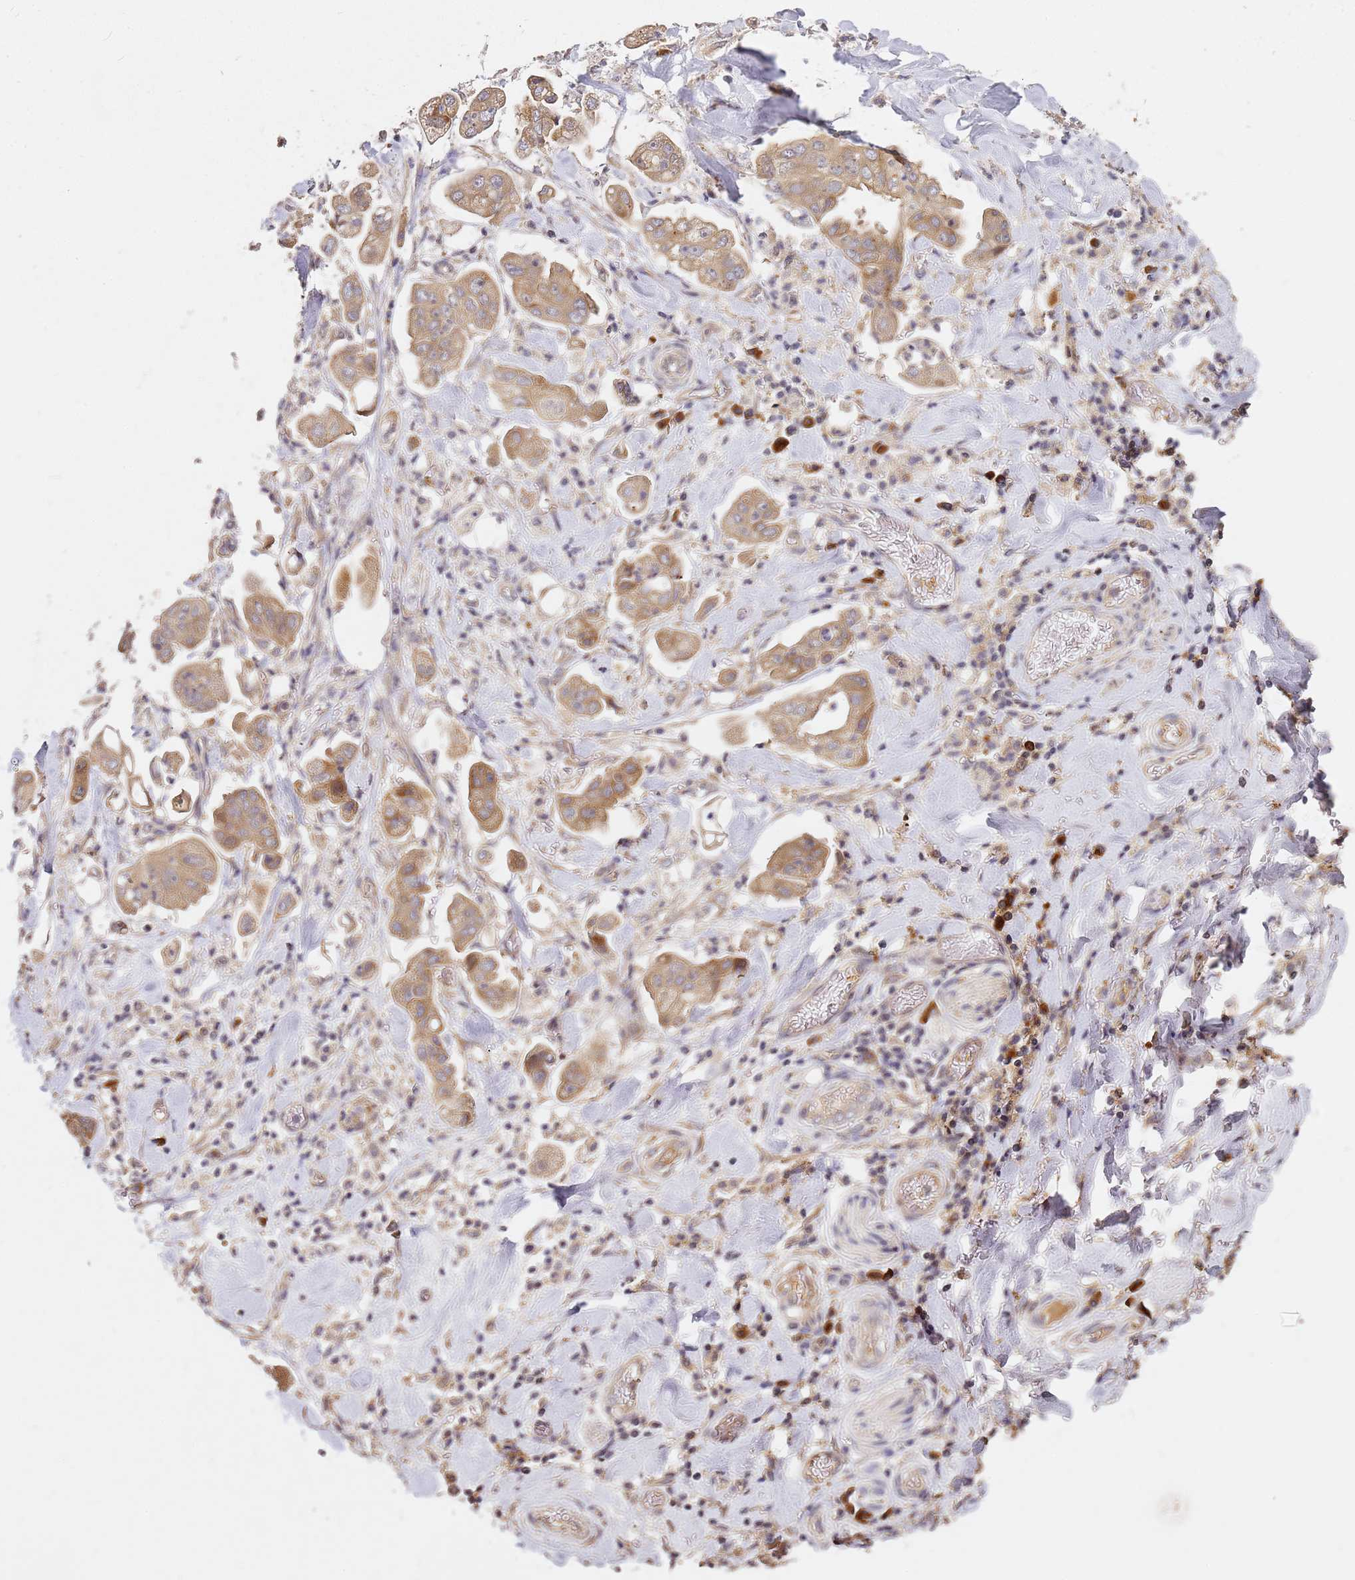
{"staining": {"intensity": "moderate", "quantity": ">75%", "location": "cytoplasmic/membranous"}, "tissue": "stomach cancer", "cell_type": "Tumor cells", "image_type": "cancer", "snomed": [{"axis": "morphology", "description": "Adenocarcinoma, NOS"}, {"axis": "topography", "description": "Stomach"}], "caption": "A photomicrograph of adenocarcinoma (stomach) stained for a protein reveals moderate cytoplasmic/membranous brown staining in tumor cells.", "gene": "OSBPL2", "patient": {"sex": "male", "age": 62}}